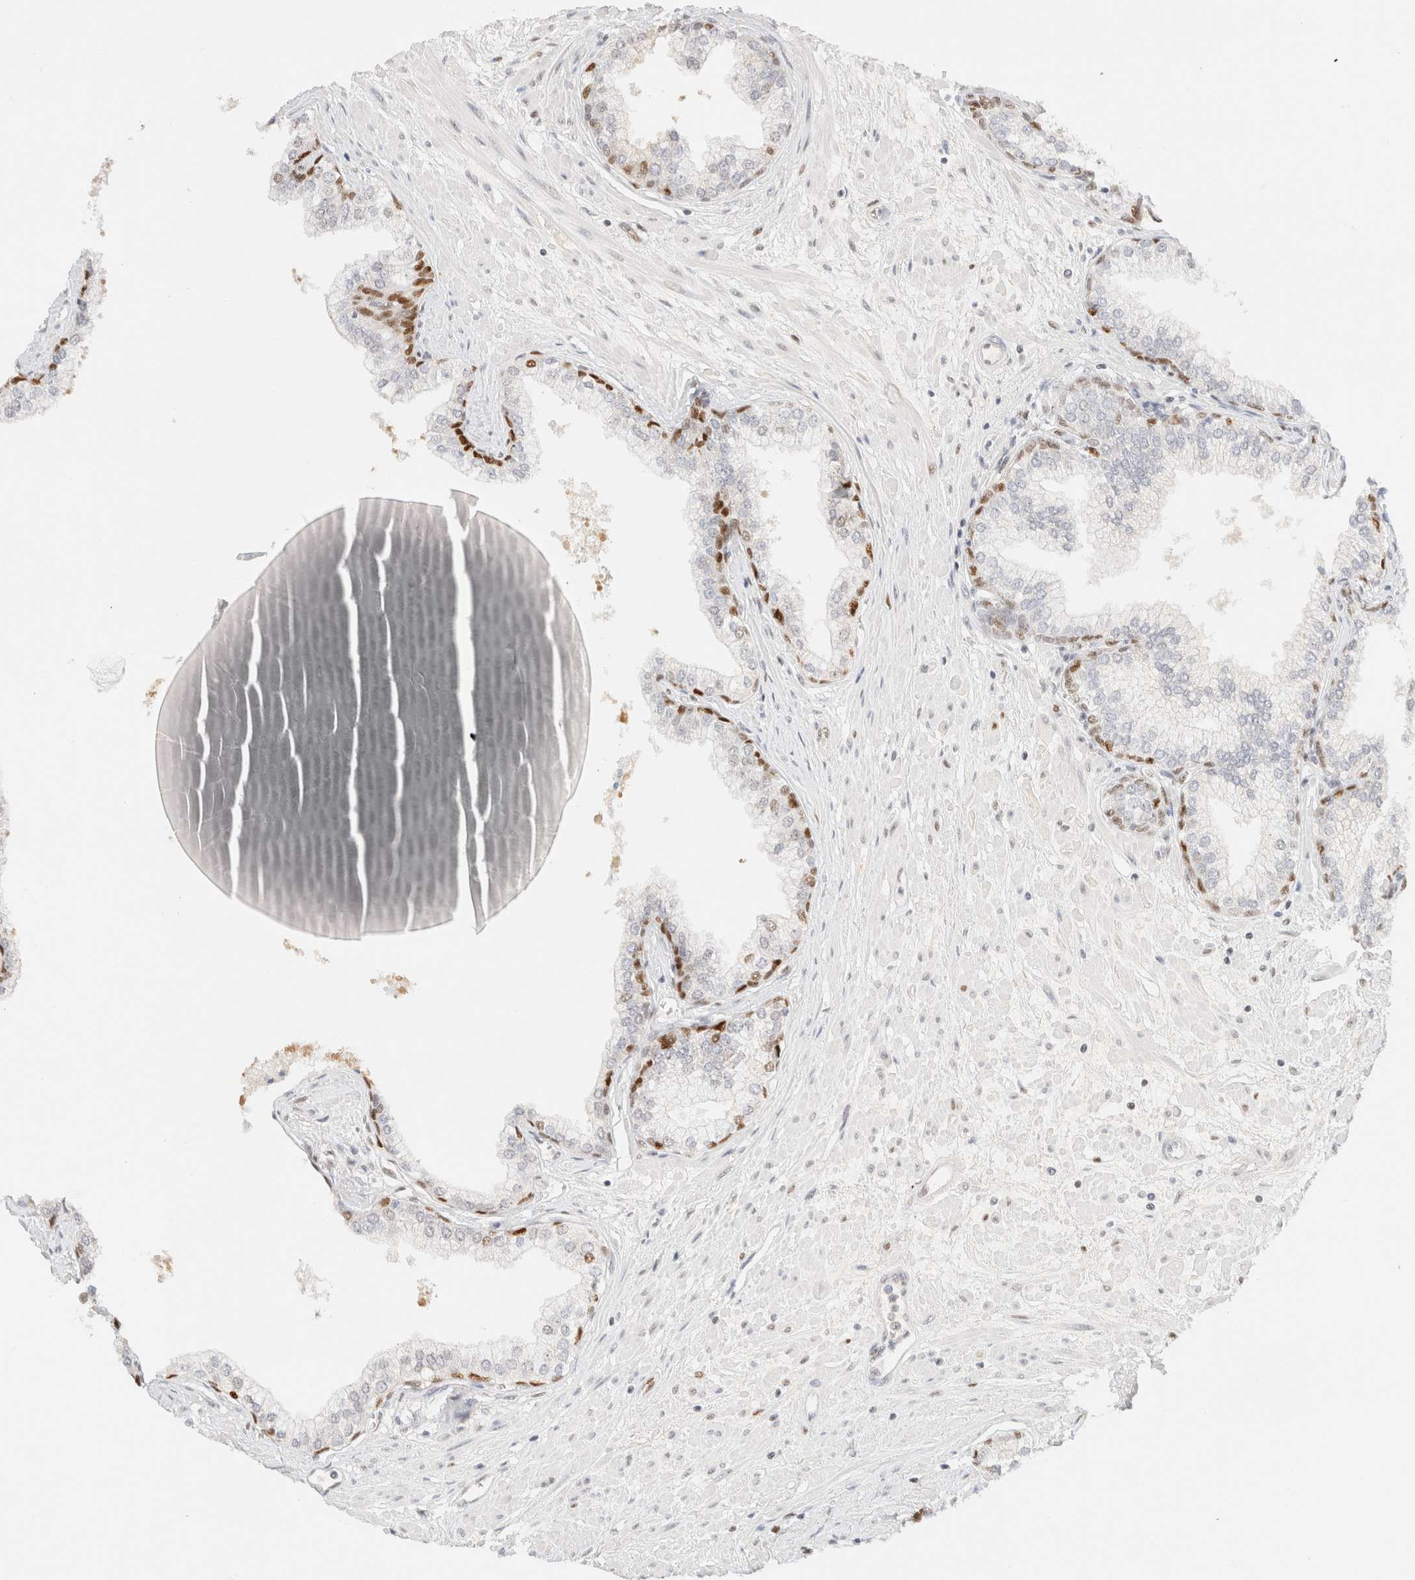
{"staining": {"intensity": "negative", "quantity": "none", "location": "none"}, "tissue": "prostate", "cell_type": "Glandular cells", "image_type": "normal", "snomed": [{"axis": "morphology", "description": "Normal tissue, NOS"}, {"axis": "morphology", "description": "Urothelial carcinoma, Low grade"}, {"axis": "topography", "description": "Urinary bladder"}, {"axis": "topography", "description": "Prostate"}], "caption": "High magnification brightfield microscopy of unremarkable prostate stained with DAB (brown) and counterstained with hematoxylin (blue): glandular cells show no significant positivity.", "gene": "DDB2", "patient": {"sex": "male", "age": 60}}